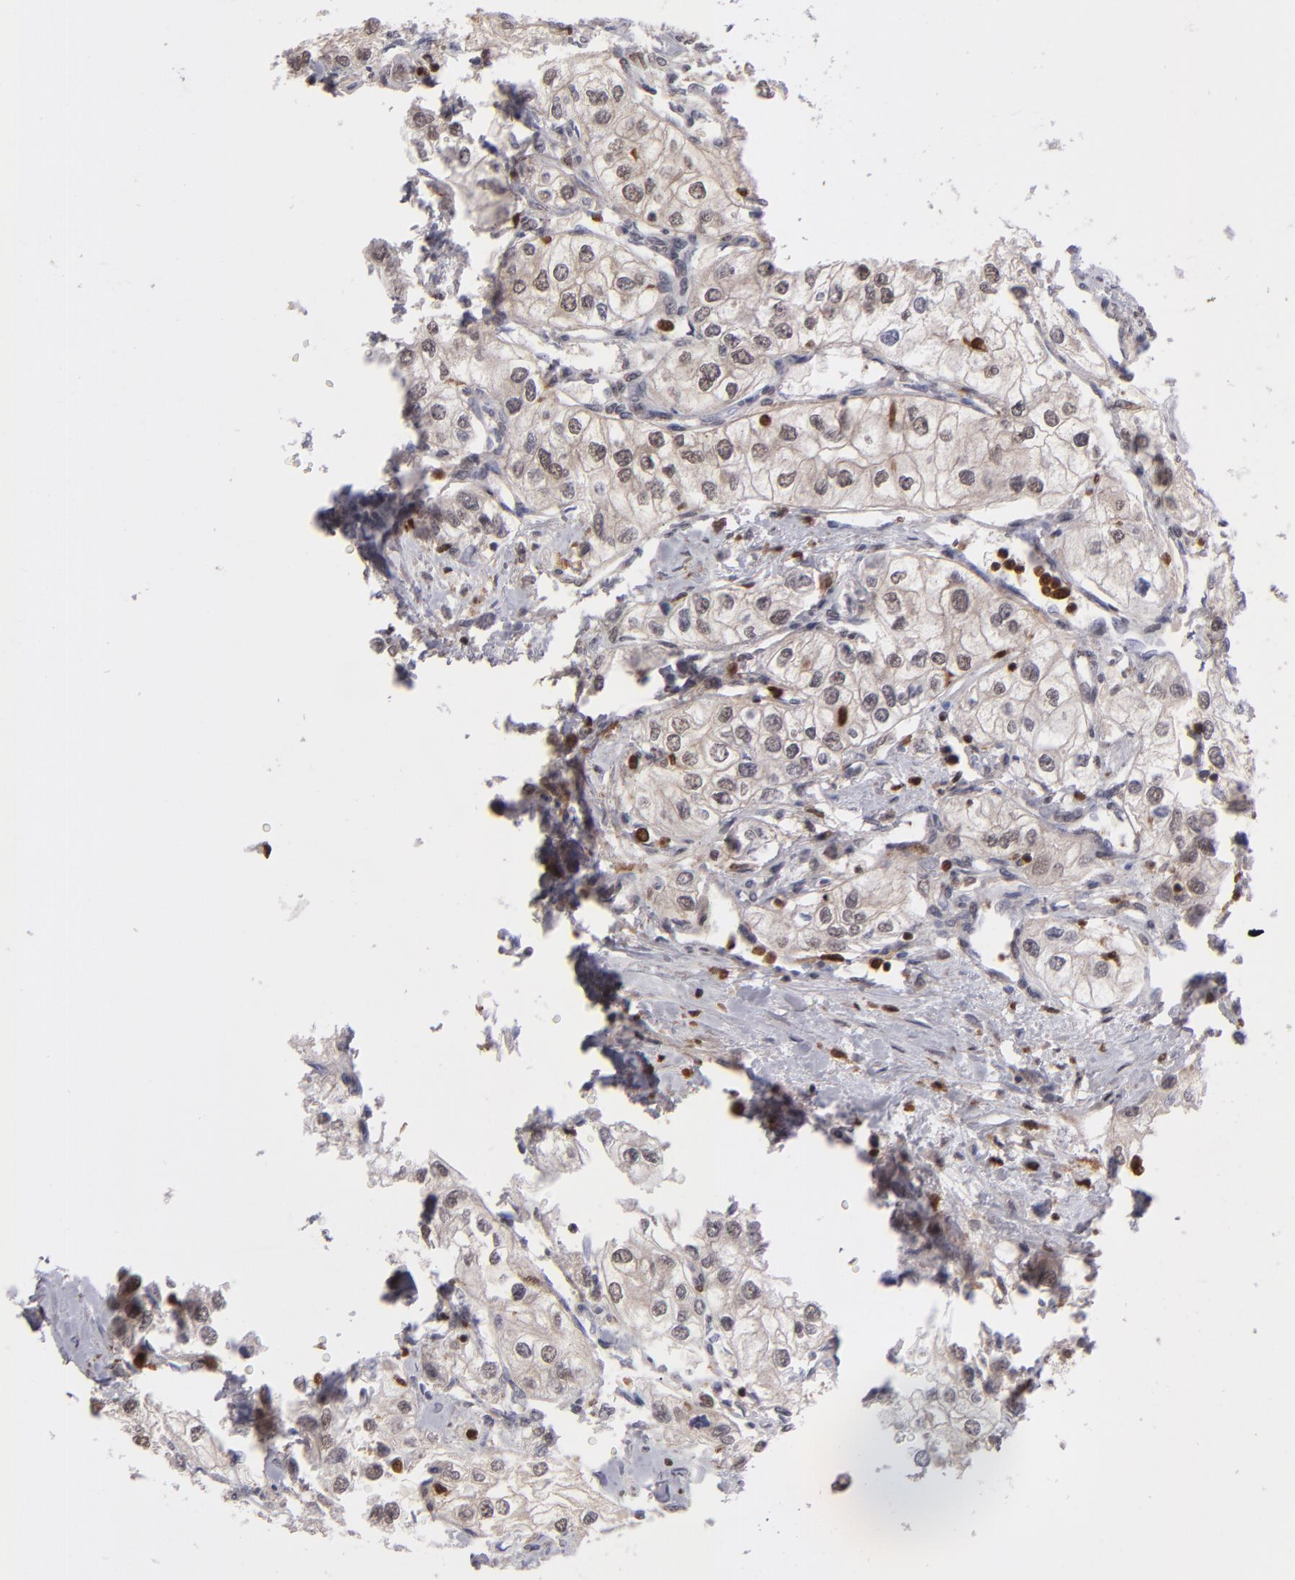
{"staining": {"intensity": "weak", "quantity": ">75%", "location": "cytoplasmic/membranous,nuclear"}, "tissue": "renal cancer", "cell_type": "Tumor cells", "image_type": "cancer", "snomed": [{"axis": "morphology", "description": "Adenocarcinoma, NOS"}, {"axis": "topography", "description": "Kidney"}], "caption": "There is low levels of weak cytoplasmic/membranous and nuclear expression in tumor cells of renal cancer, as demonstrated by immunohistochemical staining (brown color).", "gene": "GRB2", "patient": {"sex": "male", "age": 57}}